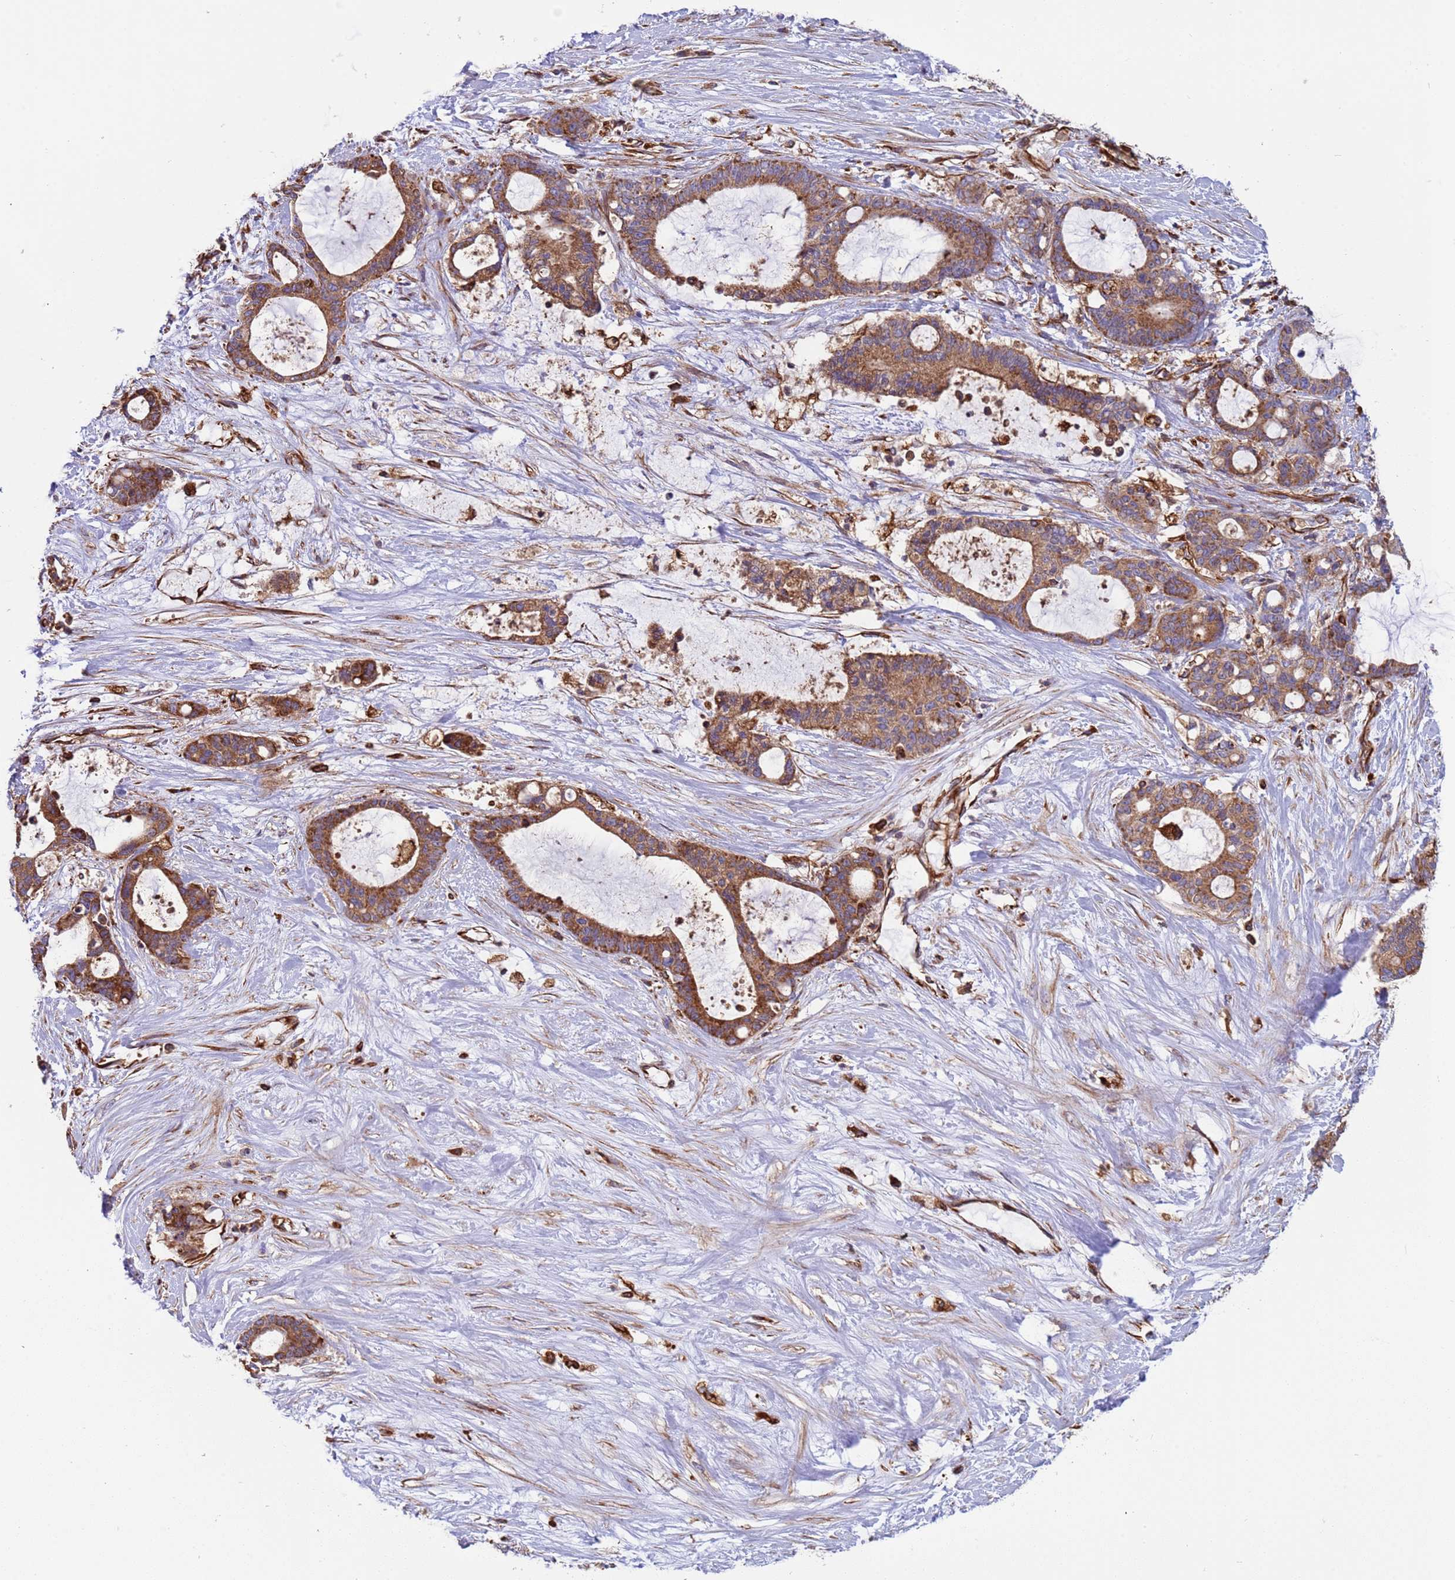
{"staining": {"intensity": "moderate", "quantity": ">75%", "location": "cytoplasmic/membranous"}, "tissue": "liver cancer", "cell_type": "Tumor cells", "image_type": "cancer", "snomed": [{"axis": "morphology", "description": "Normal tissue, NOS"}, {"axis": "morphology", "description": "Cholangiocarcinoma"}, {"axis": "topography", "description": "Liver"}, {"axis": "topography", "description": "Peripheral nerve tissue"}], "caption": "DAB immunohistochemical staining of human liver cancer exhibits moderate cytoplasmic/membranous protein staining in about >75% of tumor cells.", "gene": "NUDT12", "patient": {"sex": "female", "age": 73}}